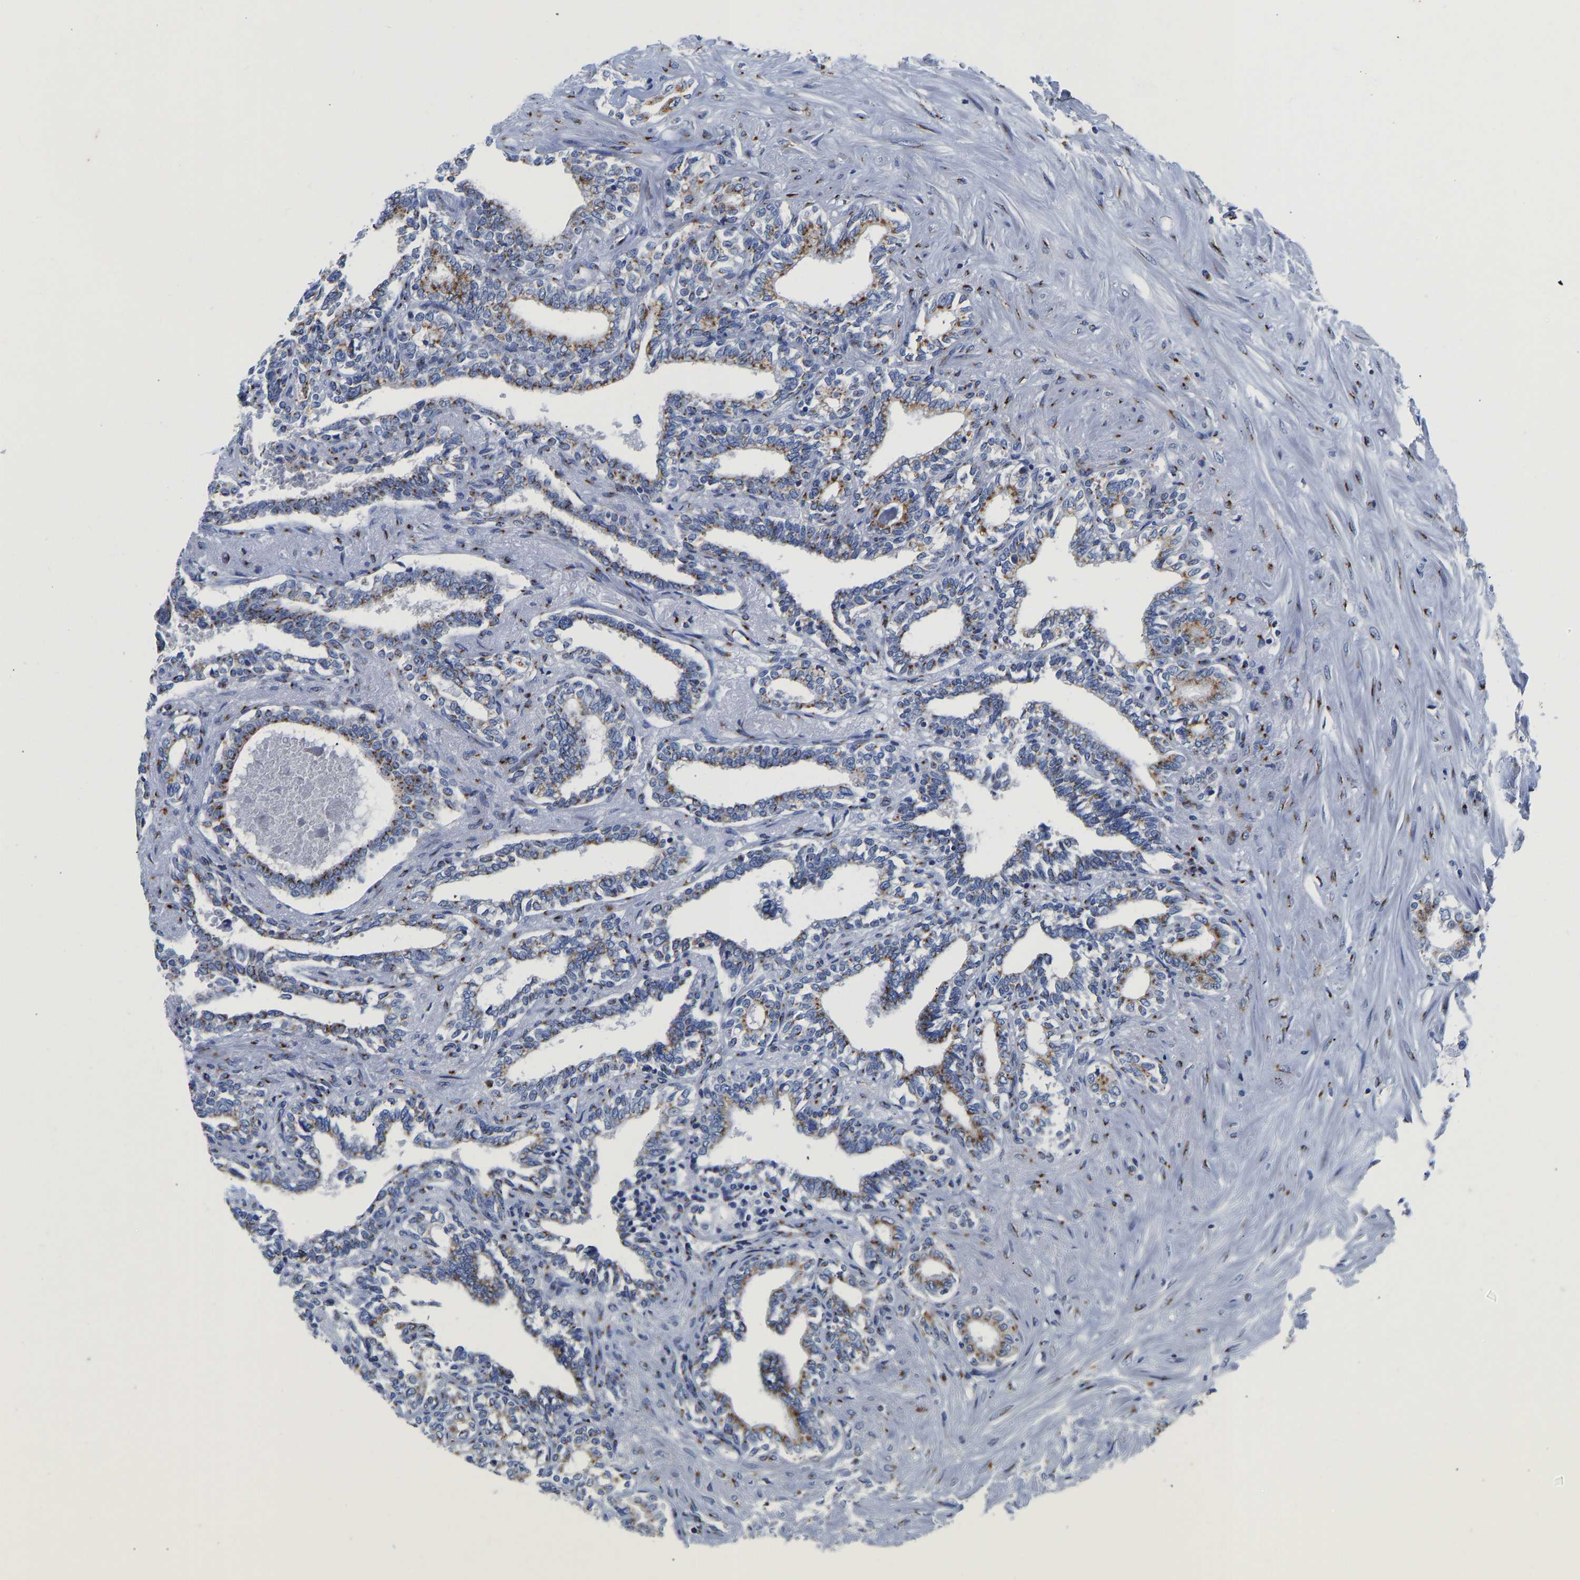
{"staining": {"intensity": "moderate", "quantity": ">75%", "location": "cytoplasmic/membranous"}, "tissue": "seminal vesicle", "cell_type": "Glandular cells", "image_type": "normal", "snomed": [{"axis": "morphology", "description": "Normal tissue, NOS"}, {"axis": "morphology", "description": "Adenocarcinoma, High grade"}, {"axis": "topography", "description": "Prostate"}, {"axis": "topography", "description": "Seminal veicle"}], "caption": "This micrograph demonstrates benign seminal vesicle stained with immunohistochemistry (IHC) to label a protein in brown. The cytoplasmic/membranous of glandular cells show moderate positivity for the protein. Nuclei are counter-stained blue.", "gene": "TMEM87A", "patient": {"sex": "male", "age": 55}}